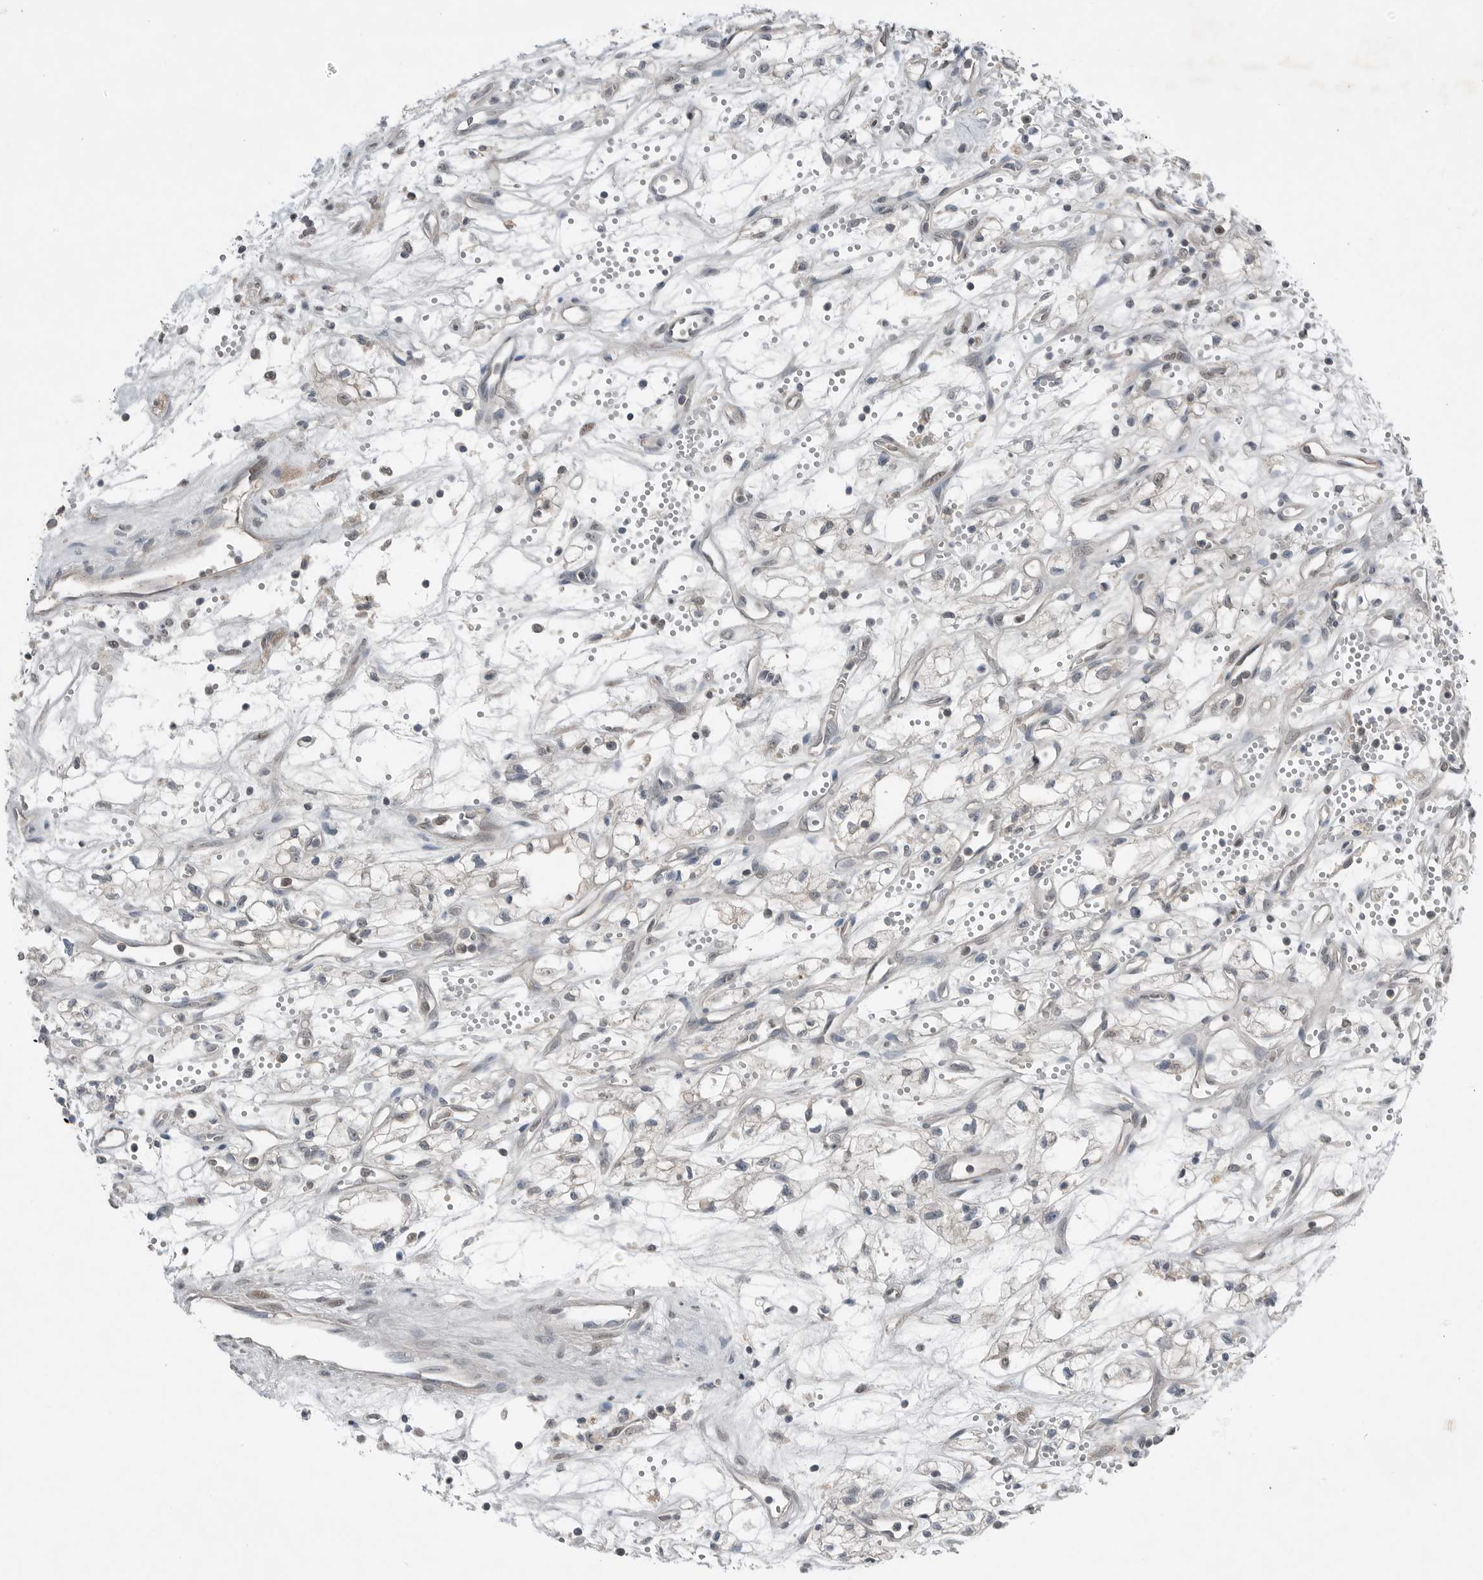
{"staining": {"intensity": "negative", "quantity": "none", "location": "none"}, "tissue": "renal cancer", "cell_type": "Tumor cells", "image_type": "cancer", "snomed": [{"axis": "morphology", "description": "Adenocarcinoma, NOS"}, {"axis": "topography", "description": "Kidney"}], "caption": "IHC micrograph of renal cancer stained for a protein (brown), which exhibits no positivity in tumor cells.", "gene": "MFAP3L", "patient": {"sex": "male", "age": 59}}